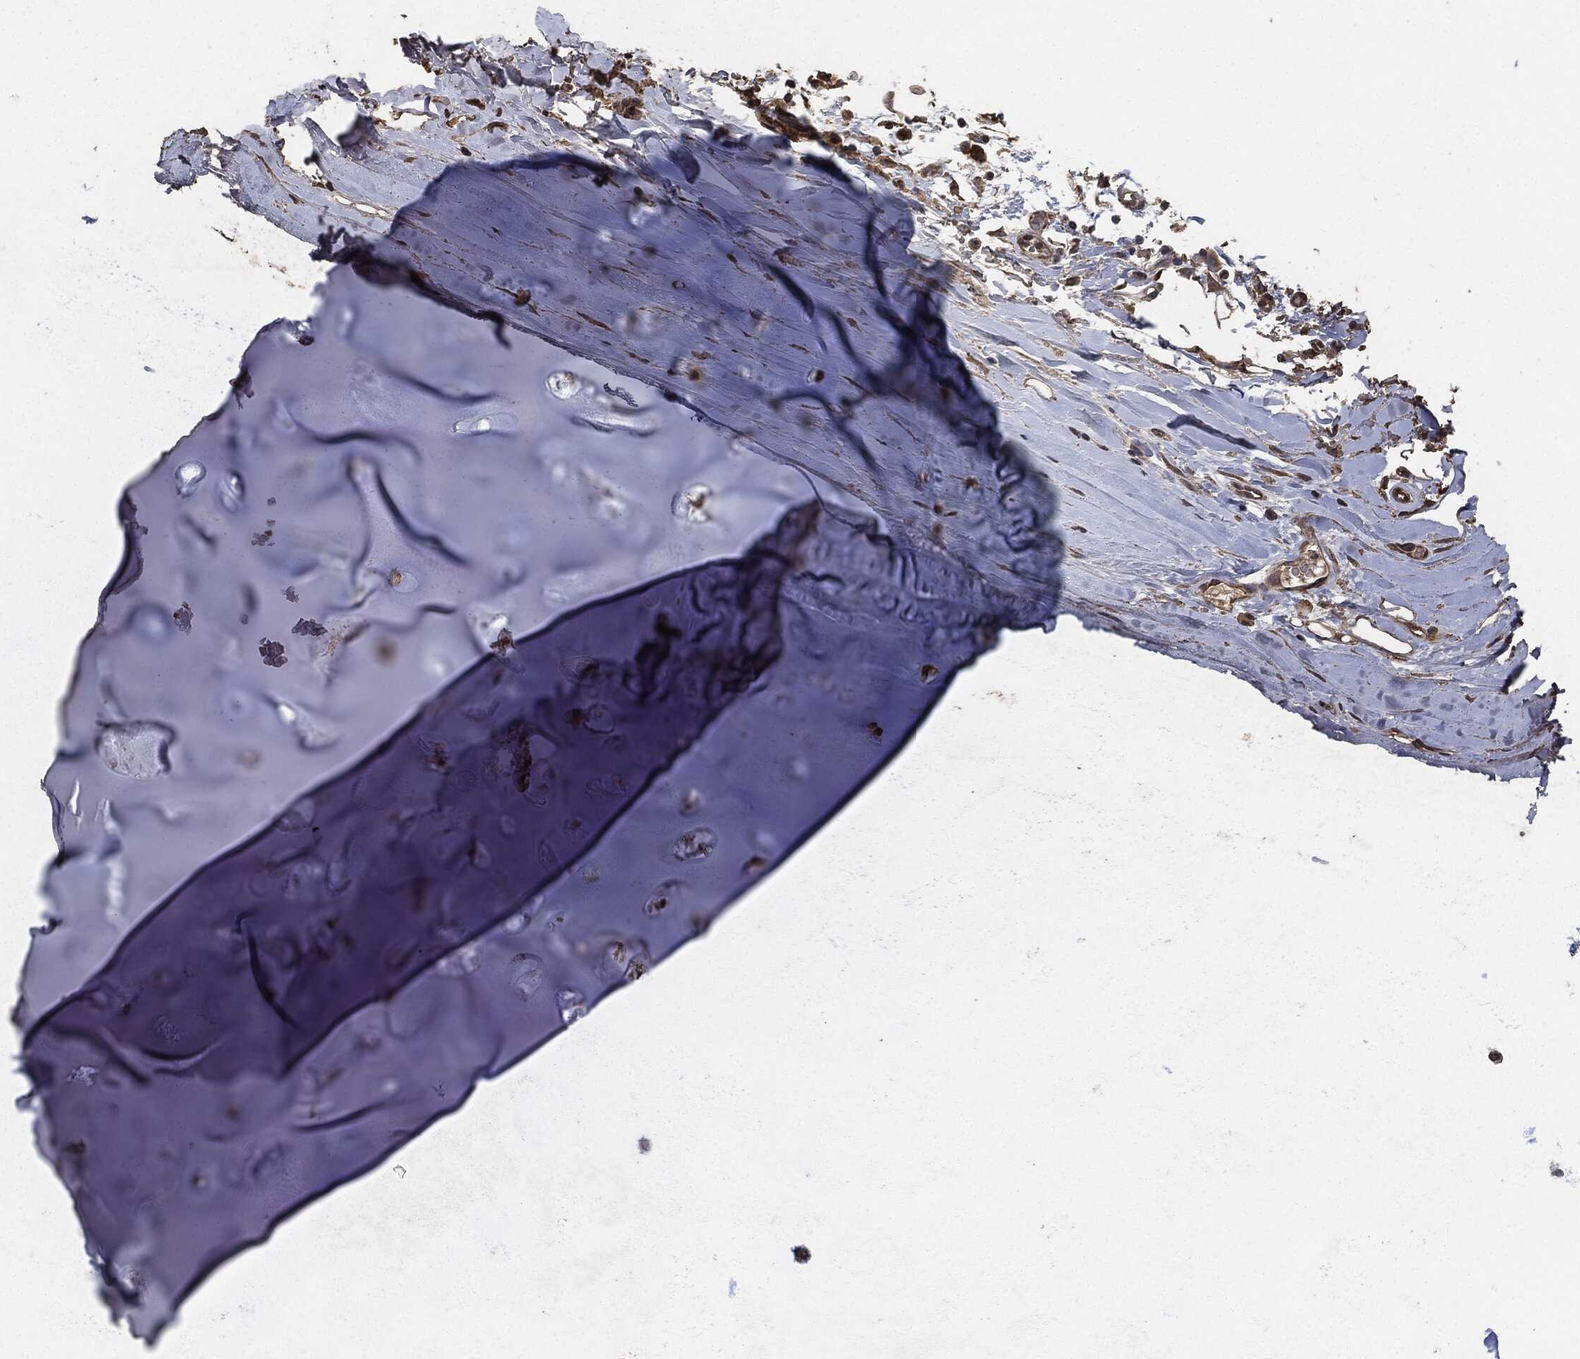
{"staining": {"intensity": "moderate", "quantity": ">75%", "location": "cytoplasmic/membranous"}, "tissue": "adipose tissue", "cell_type": "Adipocytes", "image_type": "normal", "snomed": [{"axis": "morphology", "description": "Normal tissue, NOS"}, {"axis": "topography", "description": "Cartilage tissue"}], "caption": "Adipose tissue stained with IHC displays moderate cytoplasmic/membranous positivity in approximately >75% of adipocytes. Using DAB (brown) and hematoxylin (blue) stains, captured at high magnification using brightfield microscopy.", "gene": "AKT1S1", "patient": {"sex": "male", "age": 81}}